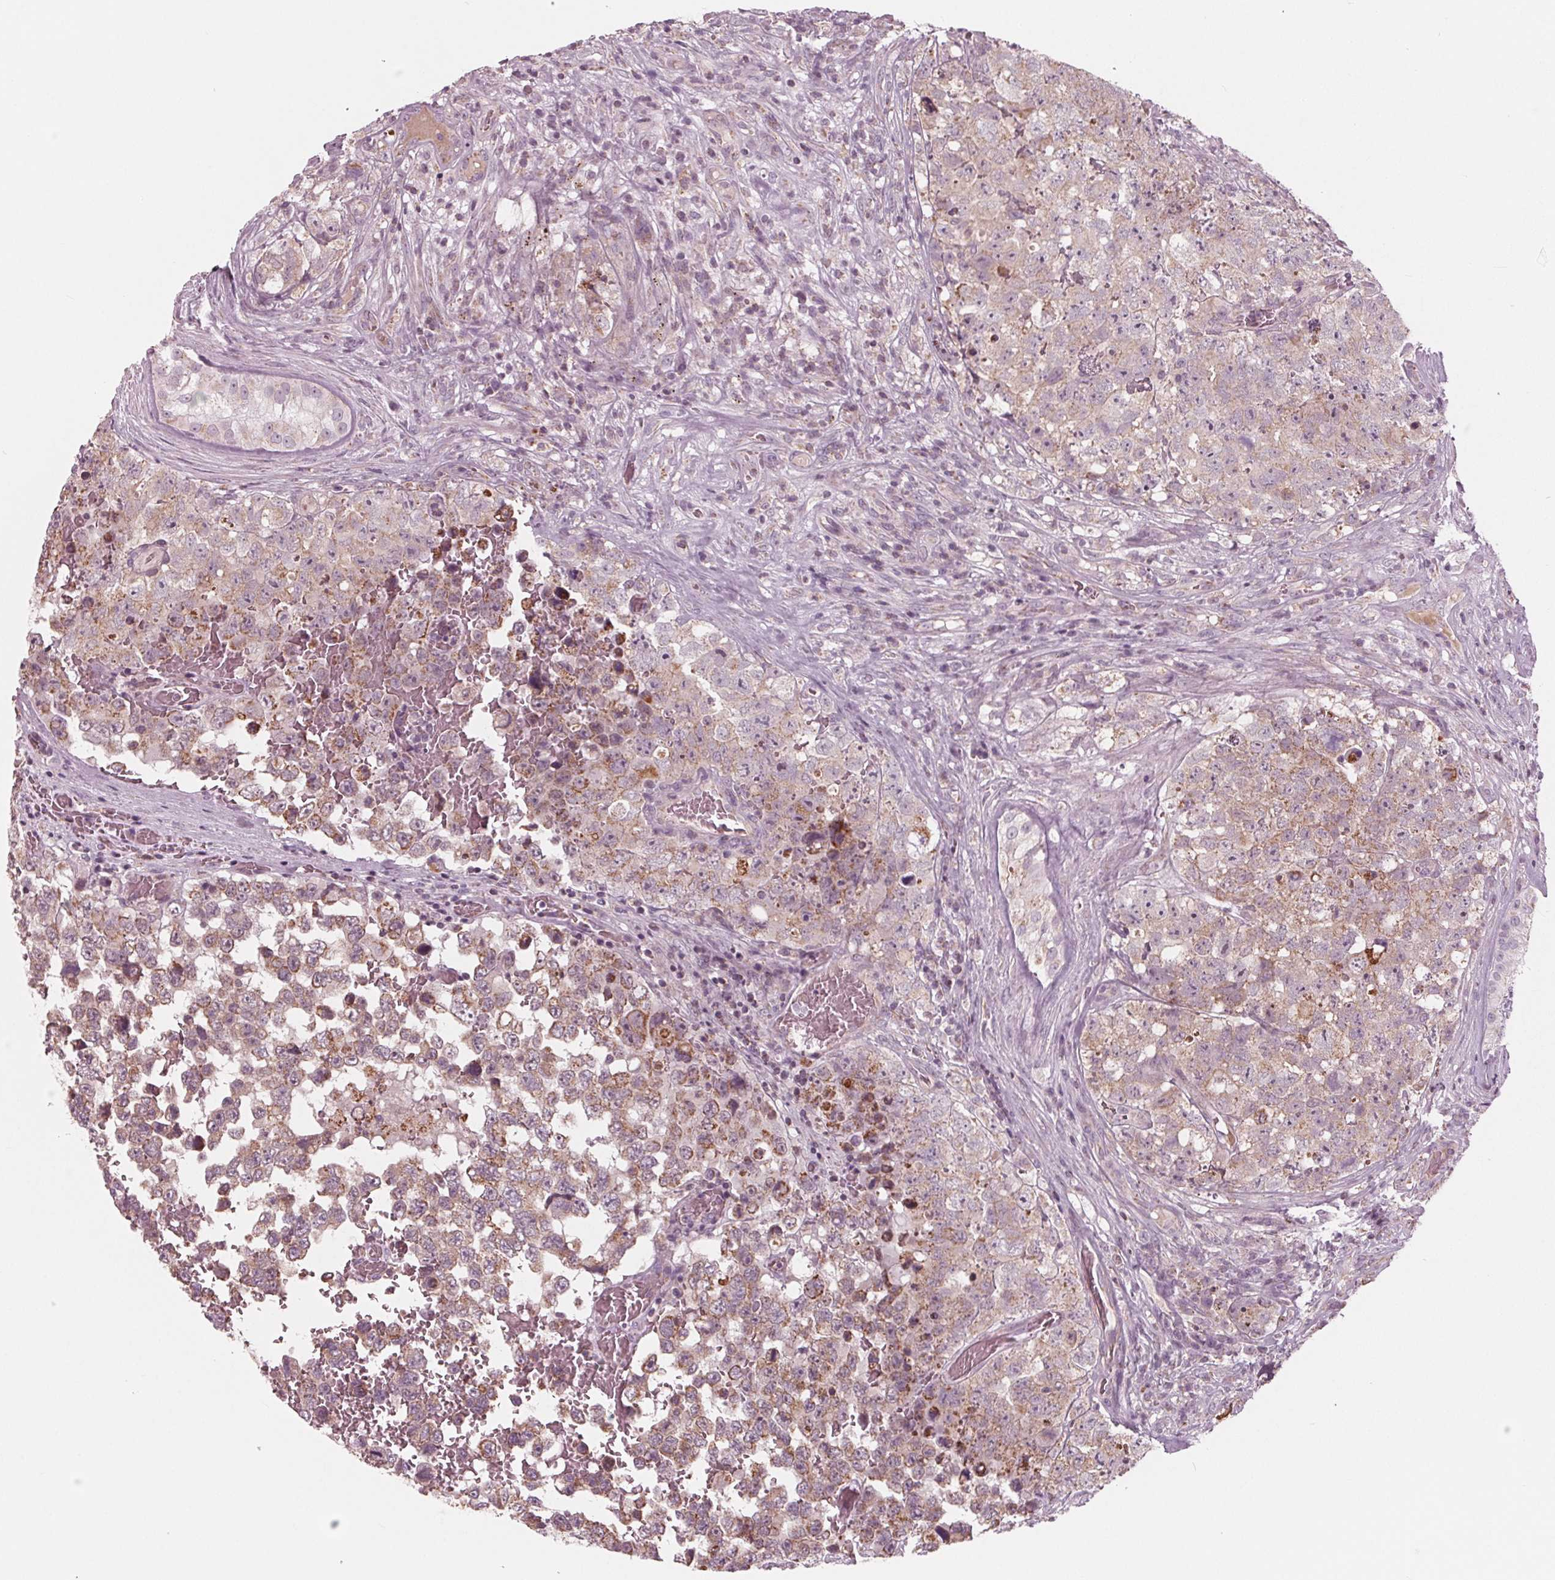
{"staining": {"intensity": "moderate", "quantity": "<25%", "location": "cytoplasmic/membranous"}, "tissue": "testis cancer", "cell_type": "Tumor cells", "image_type": "cancer", "snomed": [{"axis": "morphology", "description": "Carcinoma, Embryonal, NOS"}, {"axis": "topography", "description": "Testis"}], "caption": "Moderate cytoplasmic/membranous positivity for a protein is appreciated in approximately <25% of tumor cells of embryonal carcinoma (testis) using immunohistochemistry (IHC).", "gene": "DCAF4L2", "patient": {"sex": "male", "age": 18}}